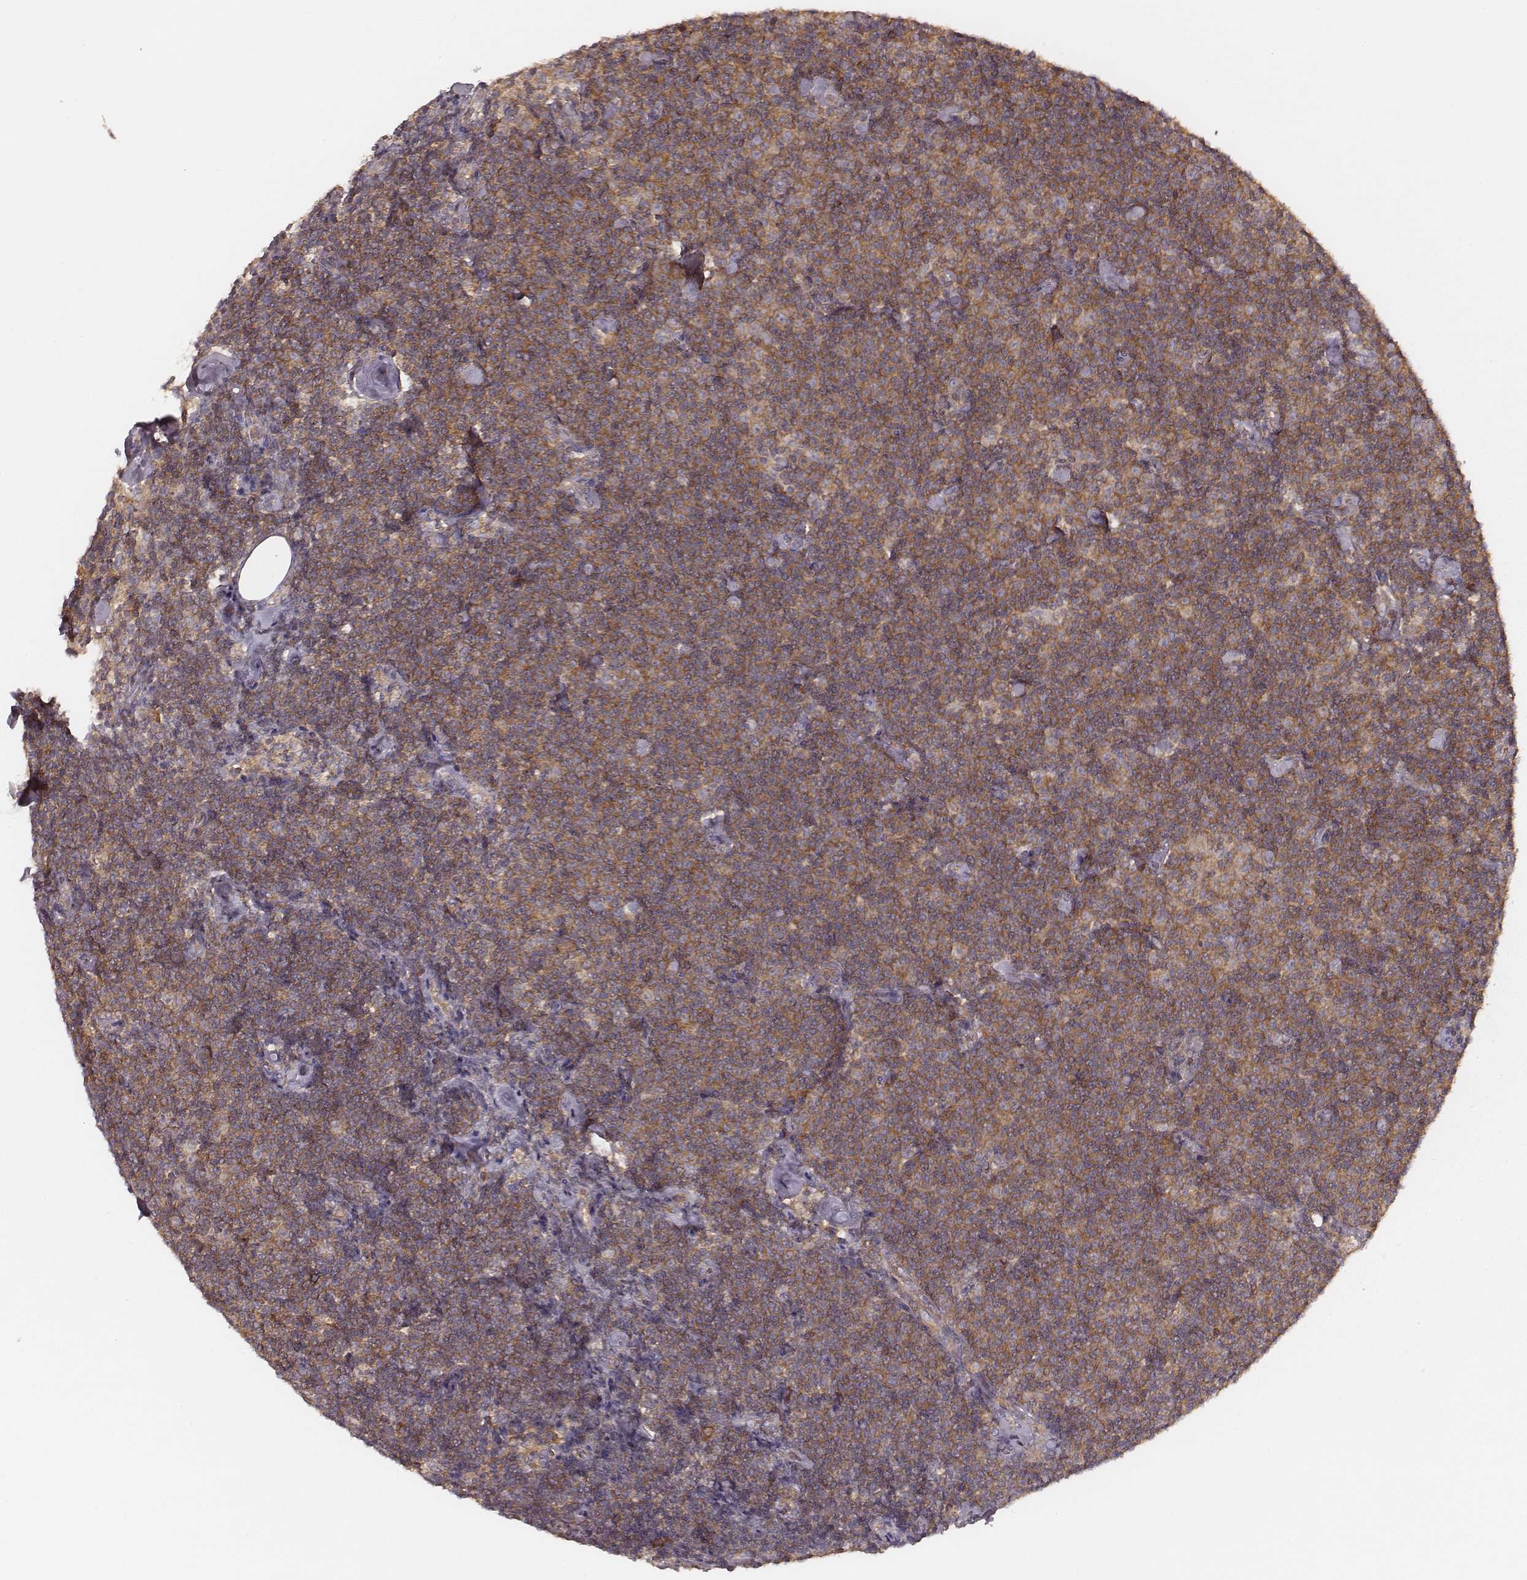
{"staining": {"intensity": "moderate", "quantity": ">75%", "location": "cytoplasmic/membranous"}, "tissue": "lymphoma", "cell_type": "Tumor cells", "image_type": "cancer", "snomed": [{"axis": "morphology", "description": "Malignant lymphoma, non-Hodgkin's type, Low grade"}, {"axis": "topography", "description": "Lymph node"}], "caption": "Immunohistochemical staining of malignant lymphoma, non-Hodgkin's type (low-grade) demonstrates moderate cytoplasmic/membranous protein positivity in about >75% of tumor cells.", "gene": "CARS1", "patient": {"sex": "male", "age": 81}}